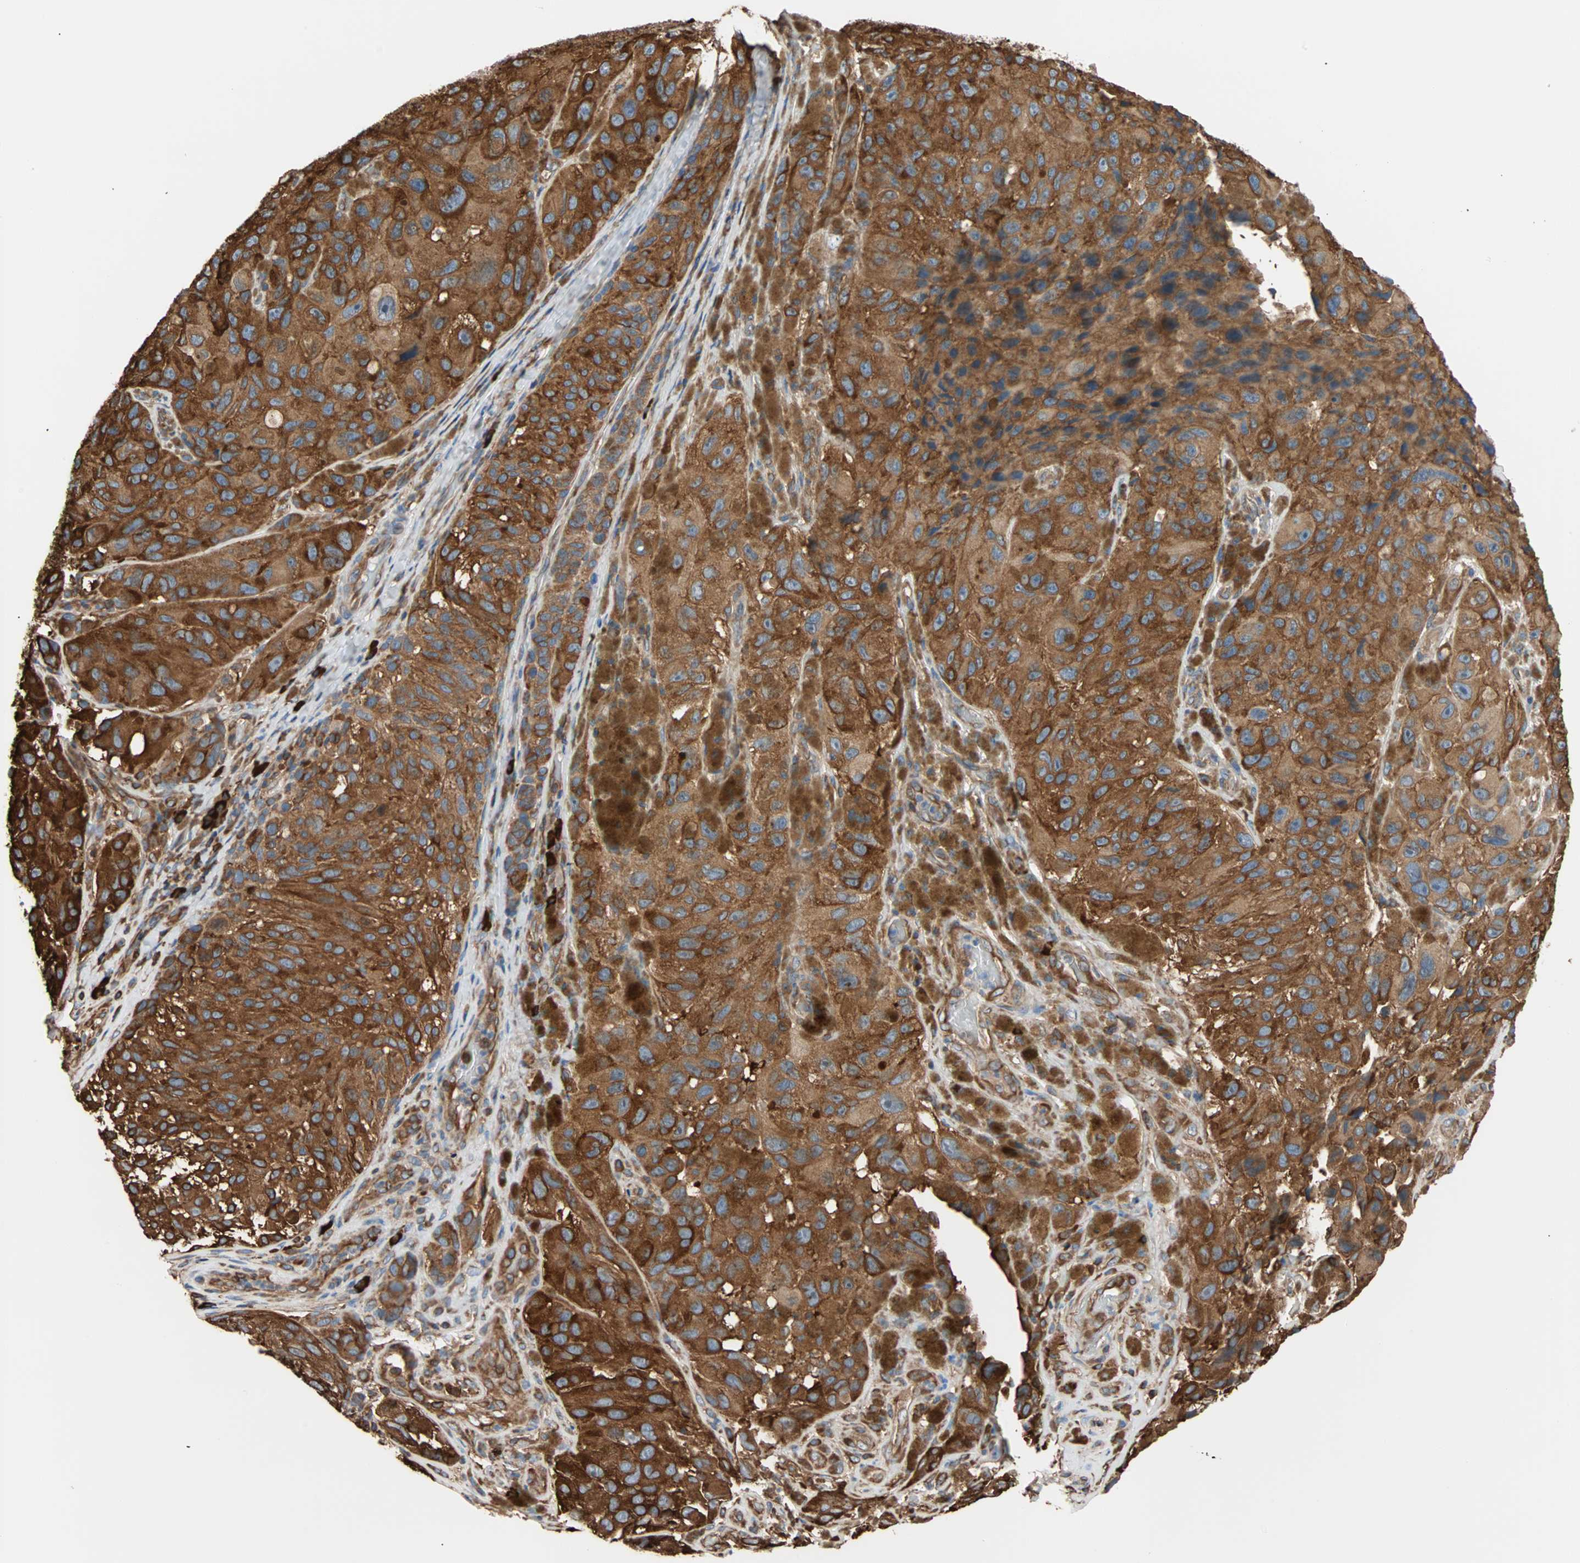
{"staining": {"intensity": "strong", "quantity": ">75%", "location": "cytoplasmic/membranous"}, "tissue": "melanoma", "cell_type": "Tumor cells", "image_type": "cancer", "snomed": [{"axis": "morphology", "description": "Malignant melanoma, NOS"}, {"axis": "topography", "description": "Skin"}], "caption": "Human melanoma stained for a protein (brown) demonstrates strong cytoplasmic/membranous positive staining in about >75% of tumor cells.", "gene": "EEF2", "patient": {"sex": "female", "age": 73}}